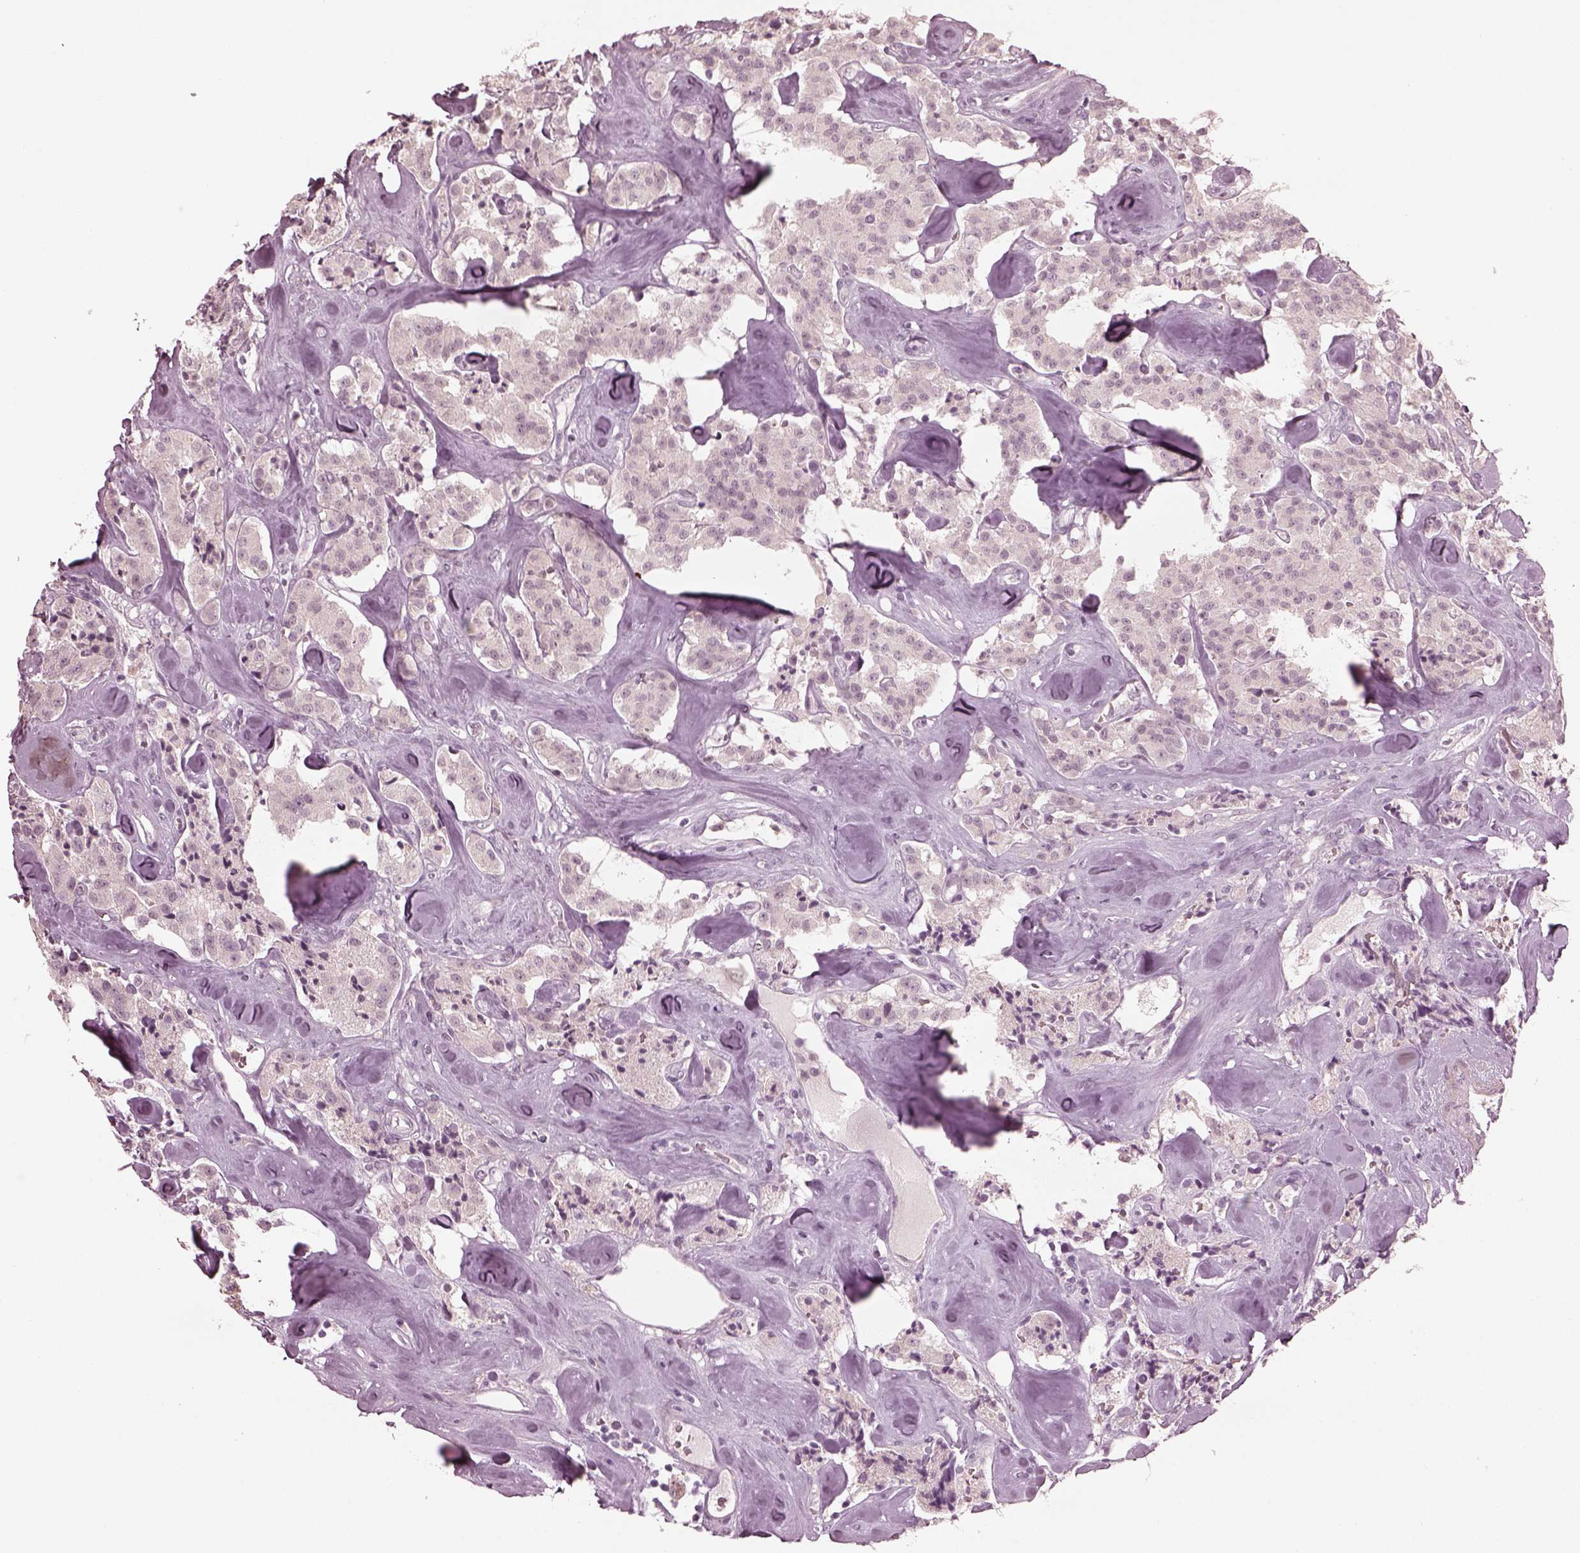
{"staining": {"intensity": "negative", "quantity": "none", "location": "none"}, "tissue": "carcinoid", "cell_type": "Tumor cells", "image_type": "cancer", "snomed": [{"axis": "morphology", "description": "Carcinoid, malignant, NOS"}, {"axis": "topography", "description": "Pancreas"}], "caption": "Tumor cells show no significant staining in malignant carcinoid.", "gene": "CCDC170", "patient": {"sex": "male", "age": 41}}